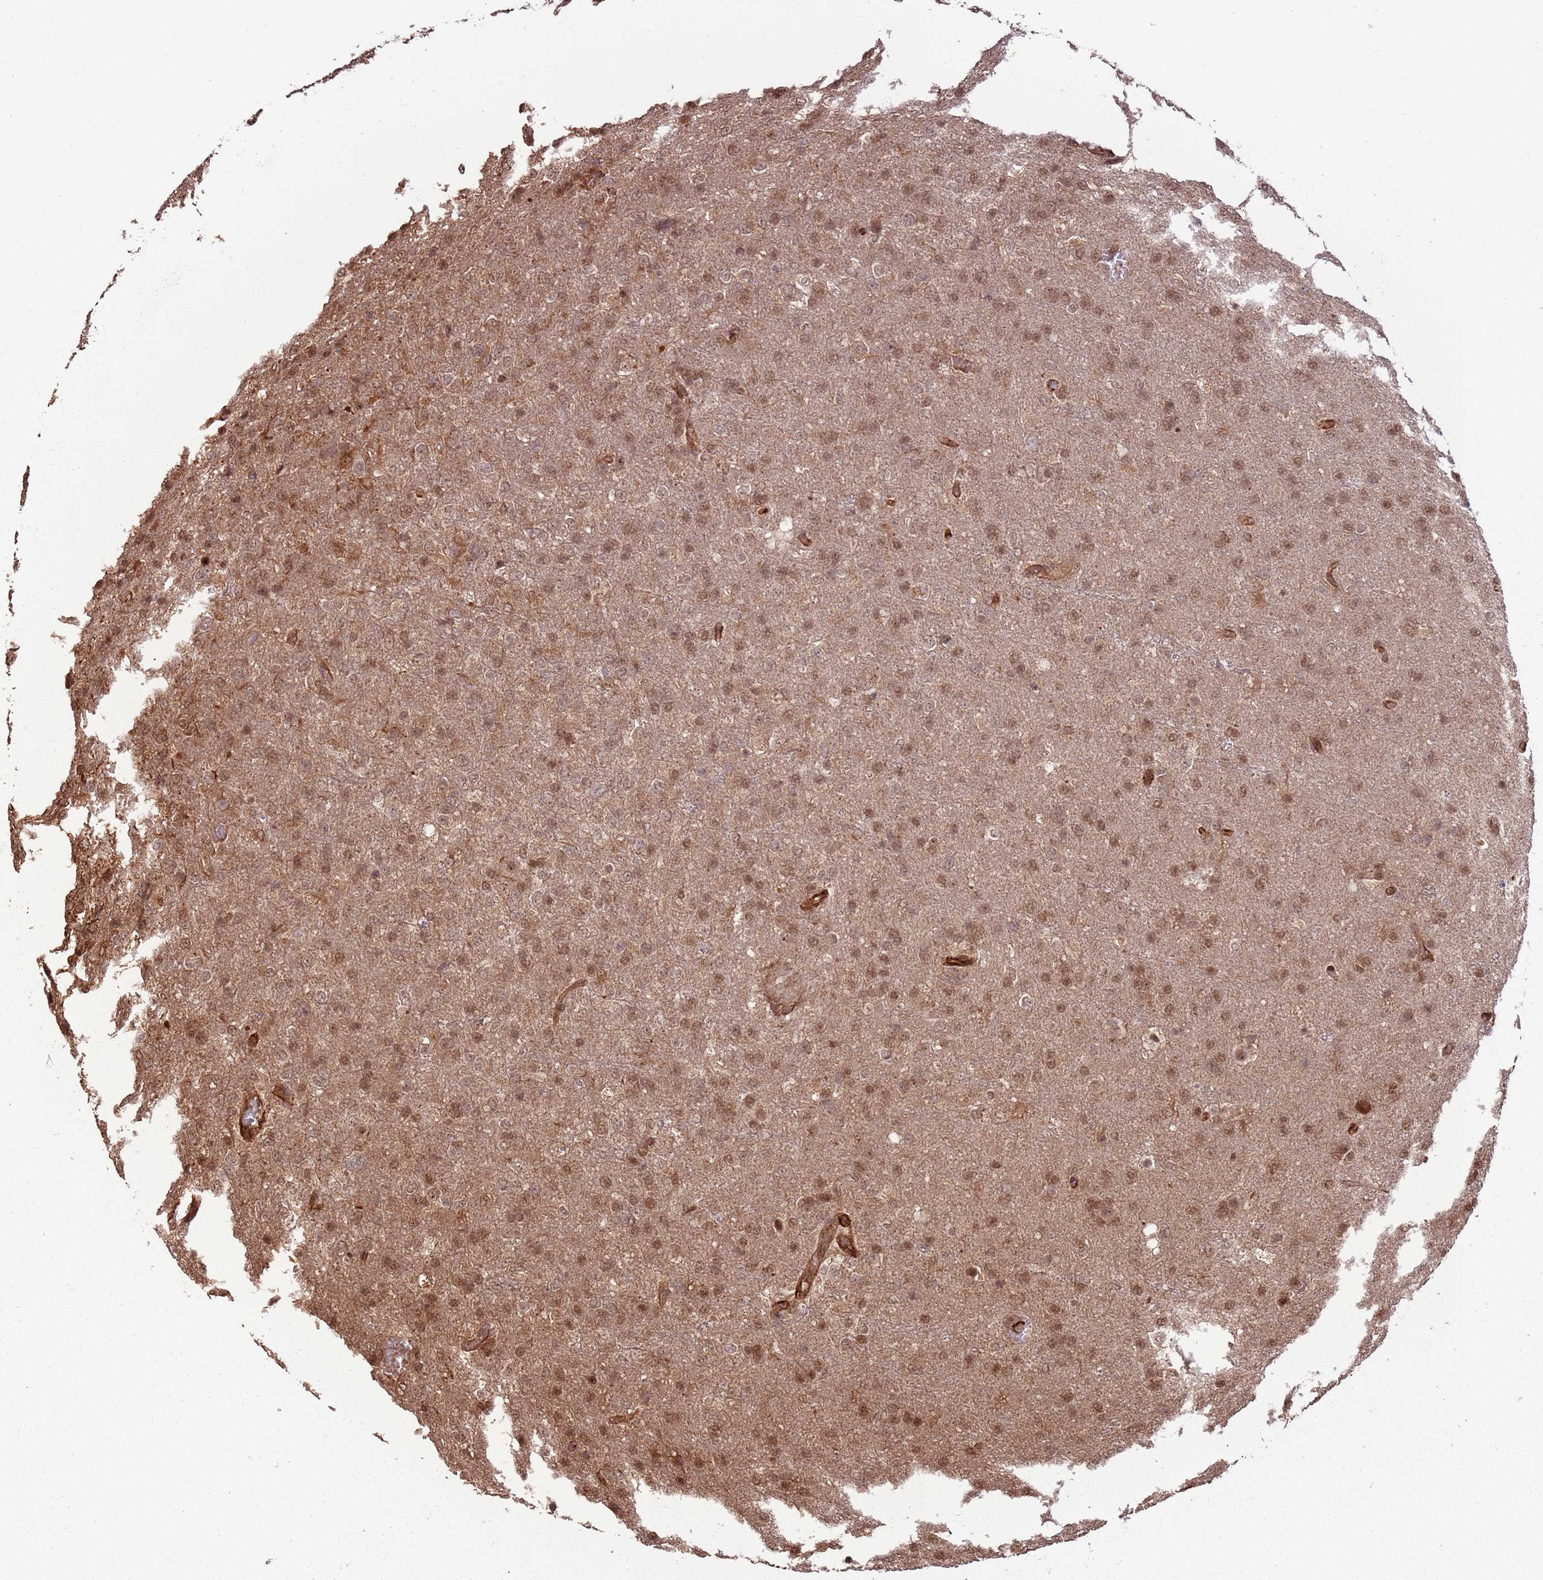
{"staining": {"intensity": "moderate", "quantity": ">75%", "location": "cytoplasmic/membranous,nuclear"}, "tissue": "glioma", "cell_type": "Tumor cells", "image_type": "cancer", "snomed": [{"axis": "morphology", "description": "Glioma, malignant, High grade"}, {"axis": "topography", "description": "Brain"}], "caption": "Protein staining of high-grade glioma (malignant) tissue demonstrates moderate cytoplasmic/membranous and nuclear positivity in approximately >75% of tumor cells.", "gene": "ADAMTS3", "patient": {"sex": "female", "age": 74}}